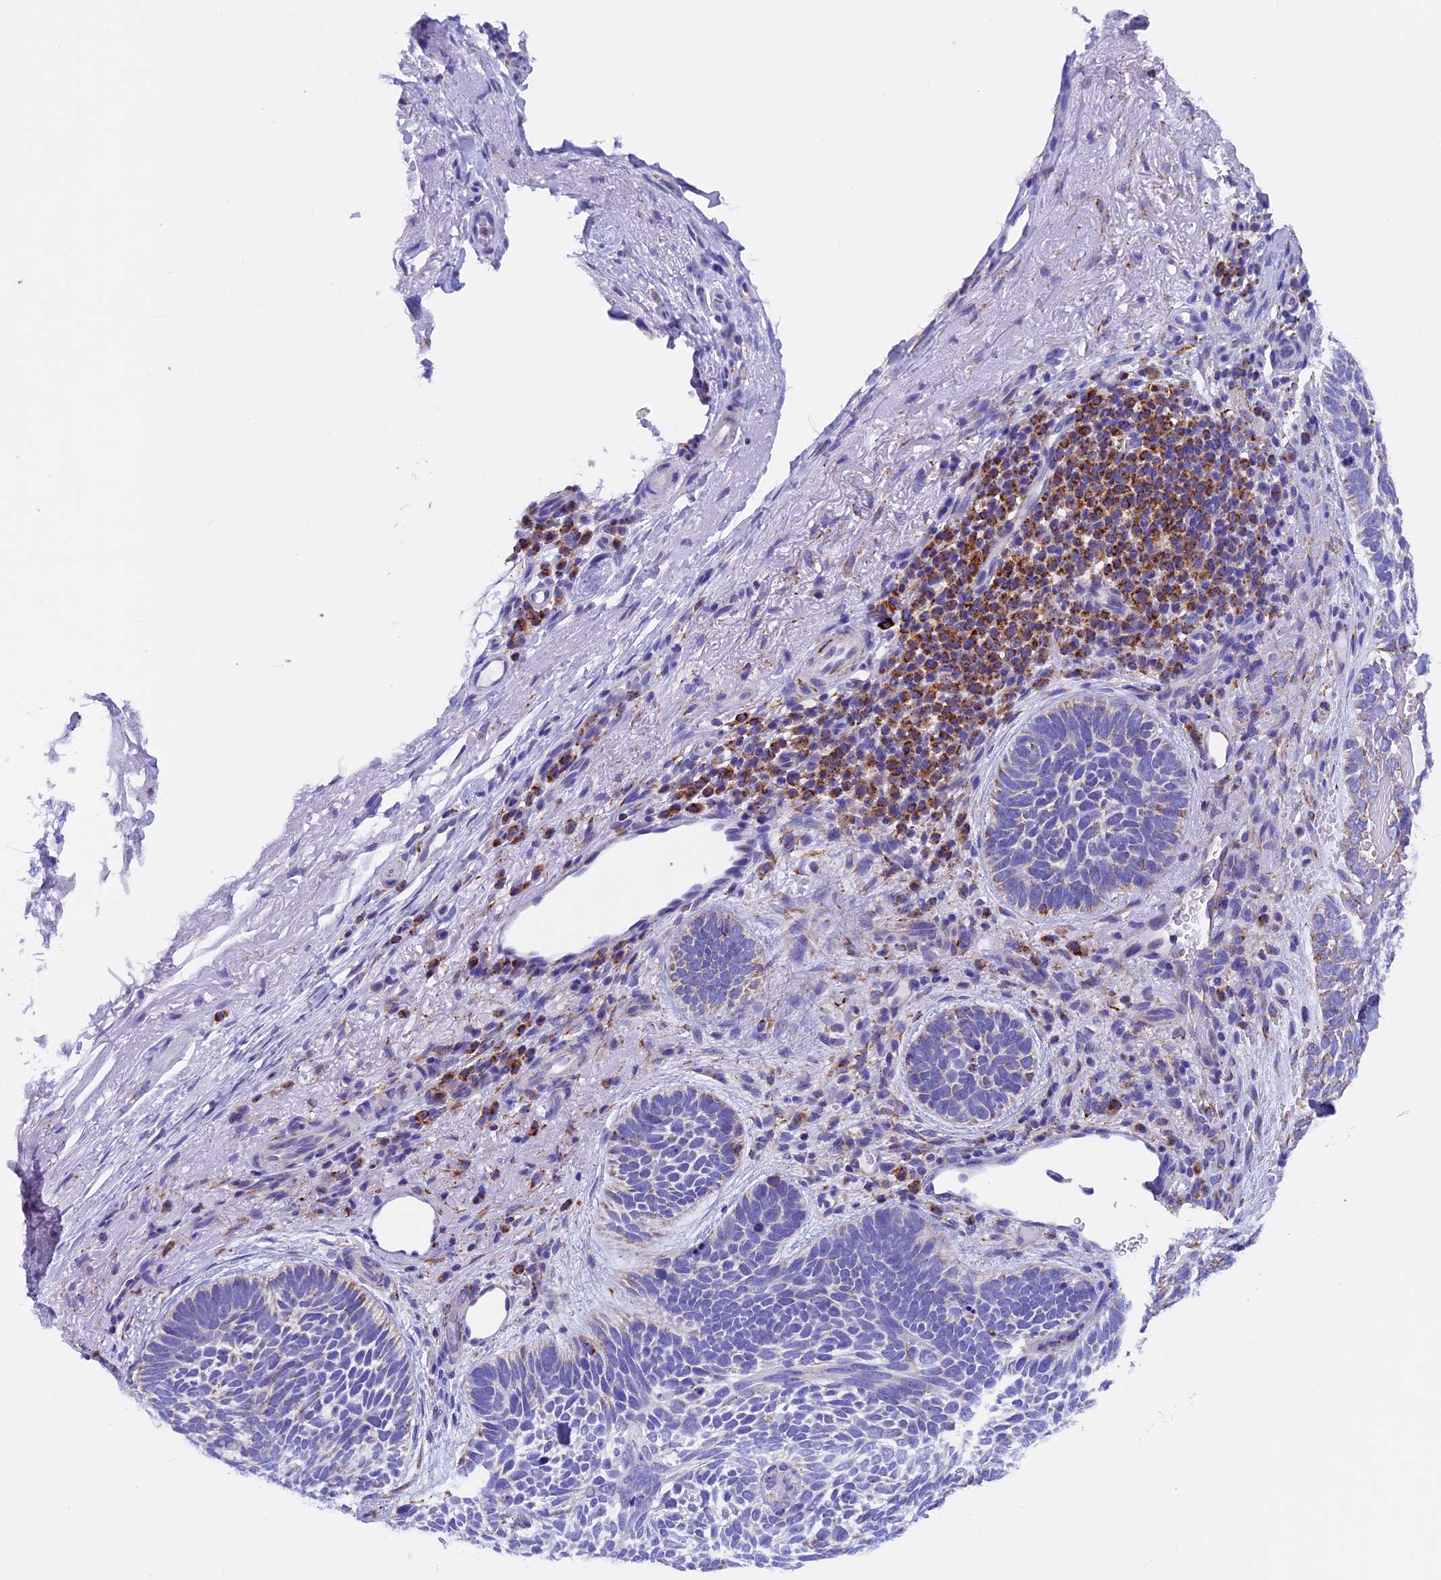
{"staining": {"intensity": "negative", "quantity": "none", "location": "none"}, "tissue": "skin cancer", "cell_type": "Tumor cells", "image_type": "cancer", "snomed": [{"axis": "morphology", "description": "Basal cell carcinoma"}, {"axis": "topography", "description": "Skin"}], "caption": "A high-resolution histopathology image shows immunohistochemistry staining of skin cancer (basal cell carcinoma), which reveals no significant staining in tumor cells.", "gene": "SLC8B1", "patient": {"sex": "female", "age": 85}}